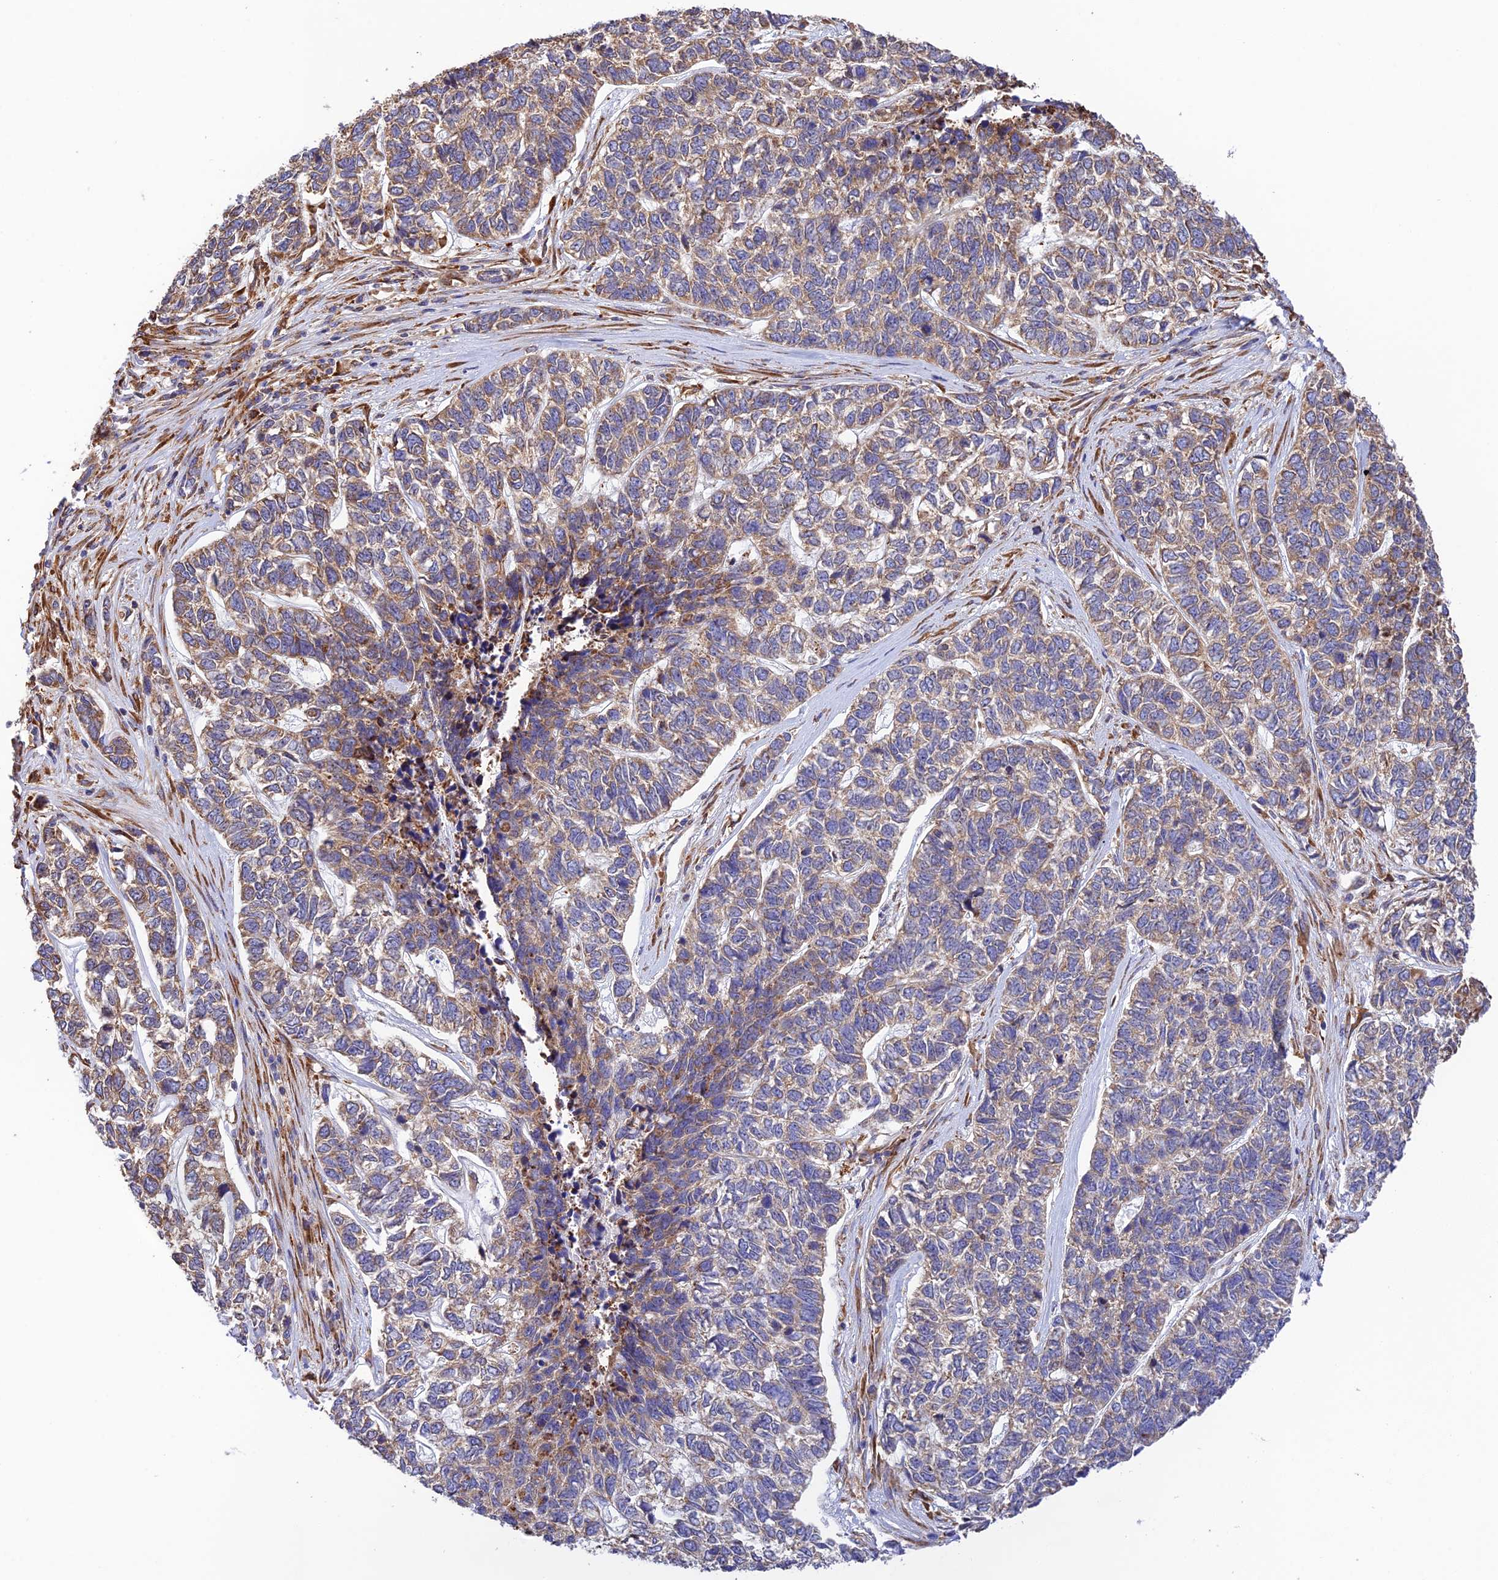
{"staining": {"intensity": "moderate", "quantity": "25%-75%", "location": "cytoplasmic/membranous"}, "tissue": "skin cancer", "cell_type": "Tumor cells", "image_type": "cancer", "snomed": [{"axis": "morphology", "description": "Basal cell carcinoma"}, {"axis": "topography", "description": "Skin"}], "caption": "Tumor cells show medium levels of moderate cytoplasmic/membranous staining in about 25%-75% of cells in basal cell carcinoma (skin).", "gene": "RPL5", "patient": {"sex": "female", "age": 65}}